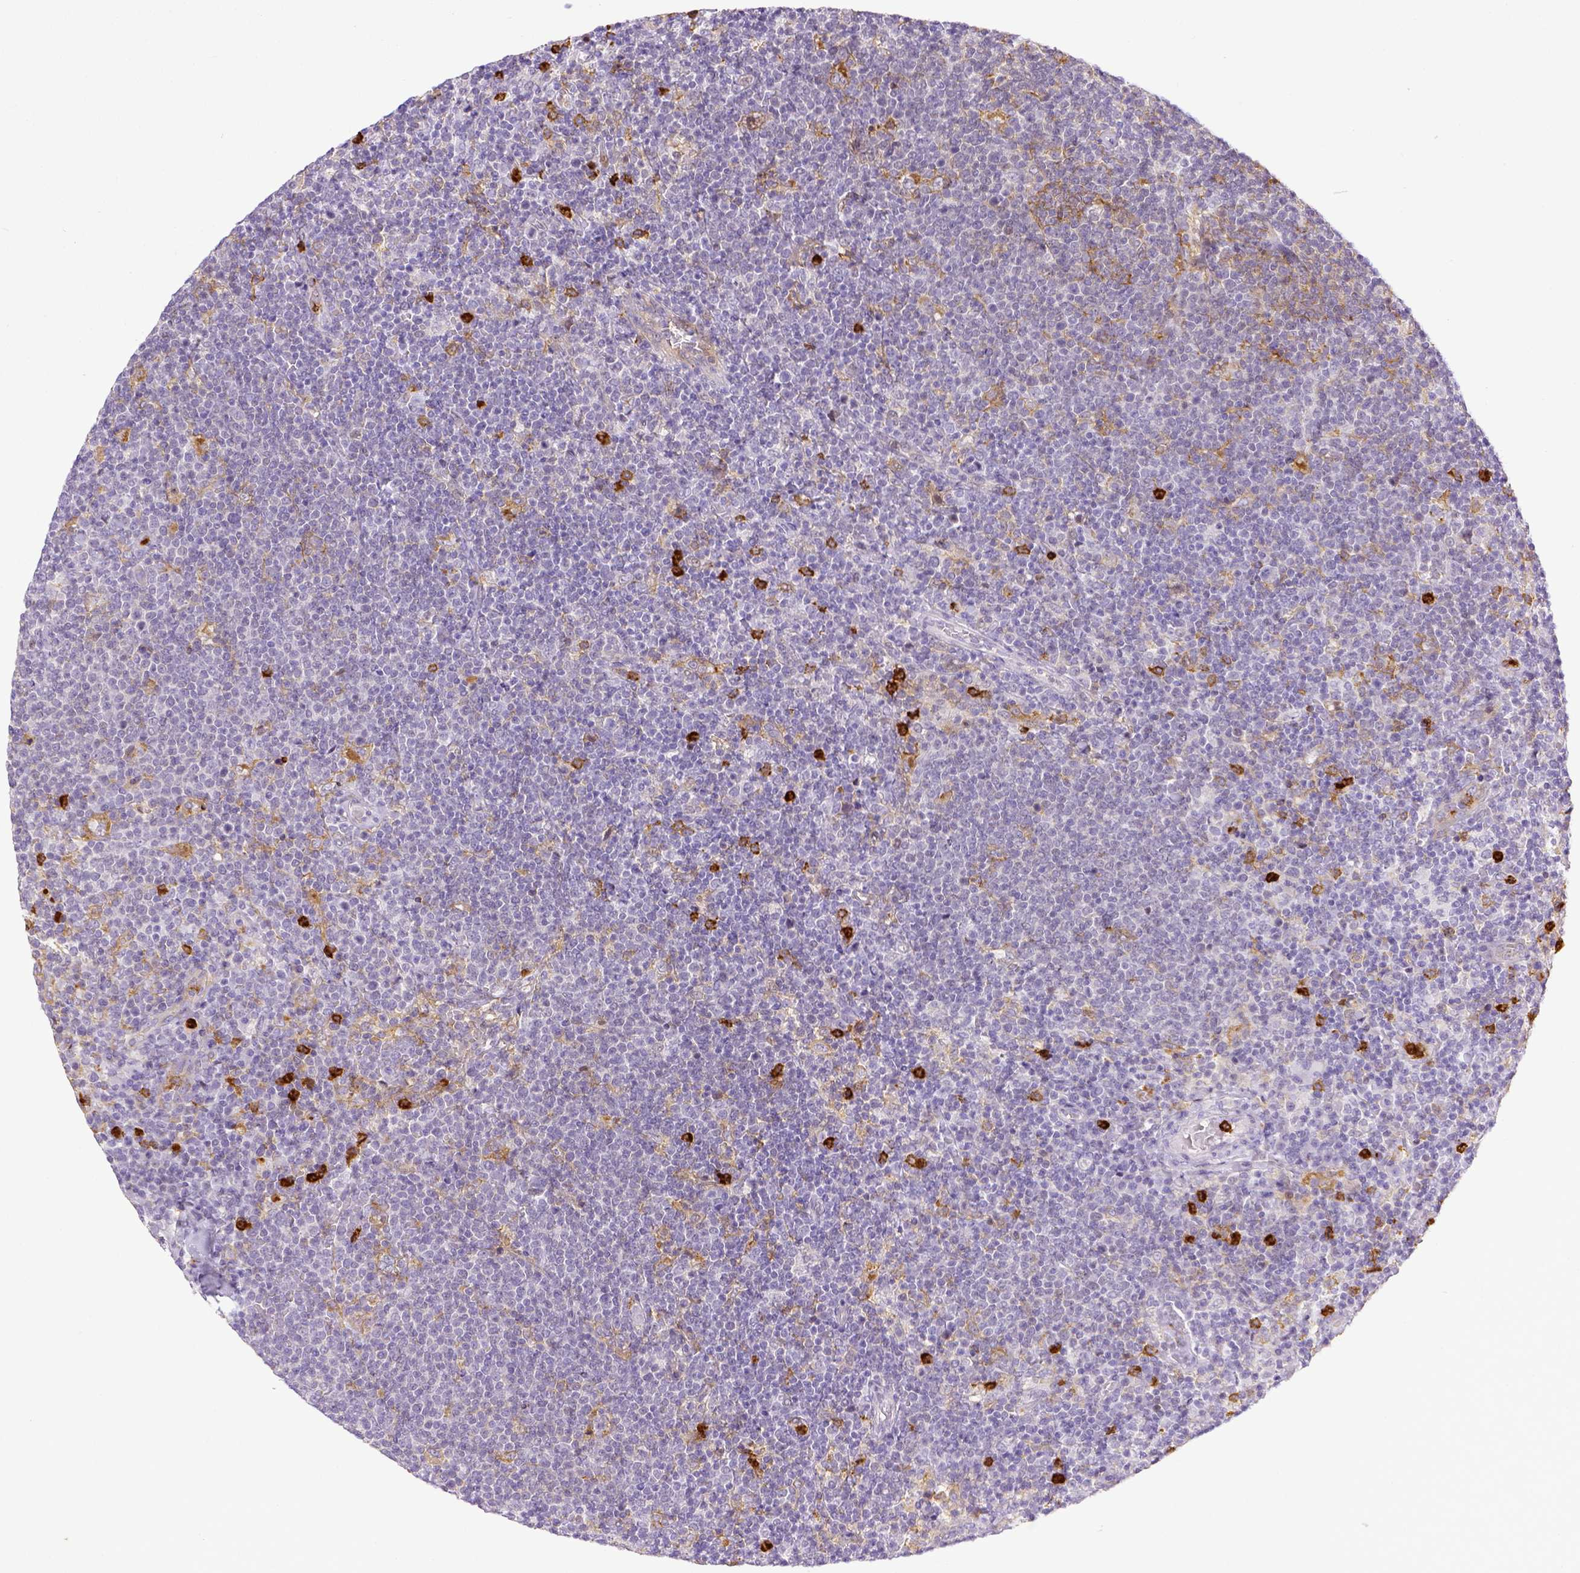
{"staining": {"intensity": "negative", "quantity": "none", "location": "none"}, "tissue": "lymphoma", "cell_type": "Tumor cells", "image_type": "cancer", "snomed": [{"axis": "morphology", "description": "Malignant lymphoma, non-Hodgkin's type, High grade"}, {"axis": "topography", "description": "Lymph node"}], "caption": "Immunohistochemical staining of human malignant lymphoma, non-Hodgkin's type (high-grade) exhibits no significant staining in tumor cells. The staining is performed using DAB (3,3'-diaminobenzidine) brown chromogen with nuclei counter-stained in using hematoxylin.", "gene": "ITGAM", "patient": {"sex": "male", "age": 61}}